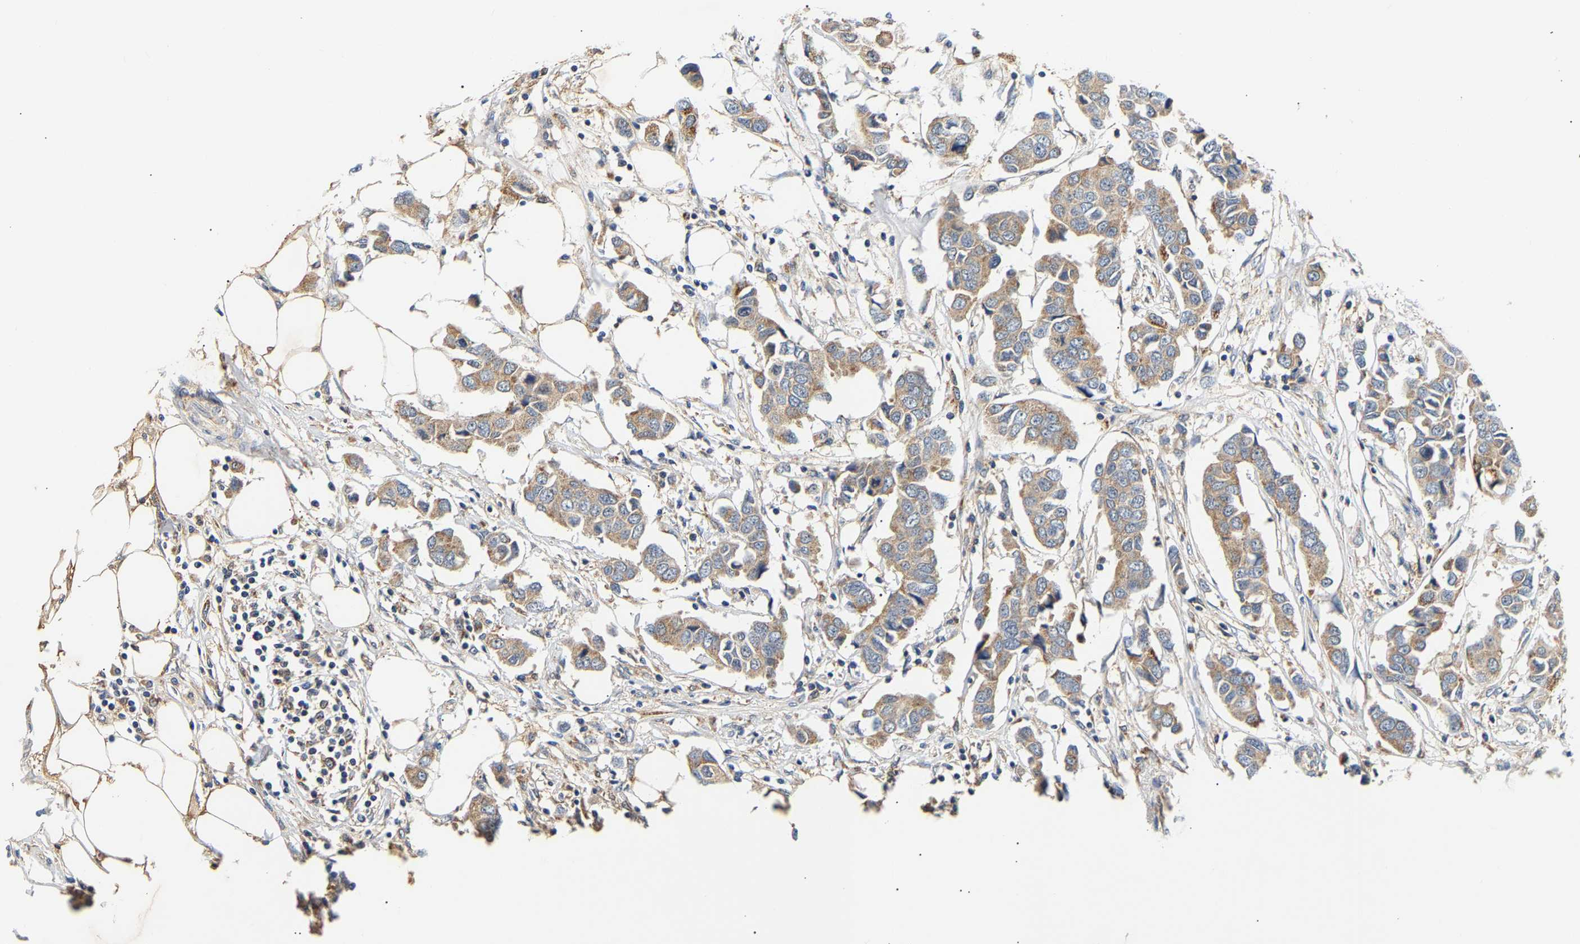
{"staining": {"intensity": "moderate", "quantity": ">75%", "location": "cytoplasmic/membranous"}, "tissue": "breast cancer", "cell_type": "Tumor cells", "image_type": "cancer", "snomed": [{"axis": "morphology", "description": "Duct carcinoma"}, {"axis": "topography", "description": "Breast"}], "caption": "Immunohistochemical staining of human breast infiltrating ductal carcinoma demonstrates medium levels of moderate cytoplasmic/membranous staining in approximately >75% of tumor cells. The protein is shown in brown color, while the nuclei are stained blue.", "gene": "PPID", "patient": {"sex": "female", "age": 80}}